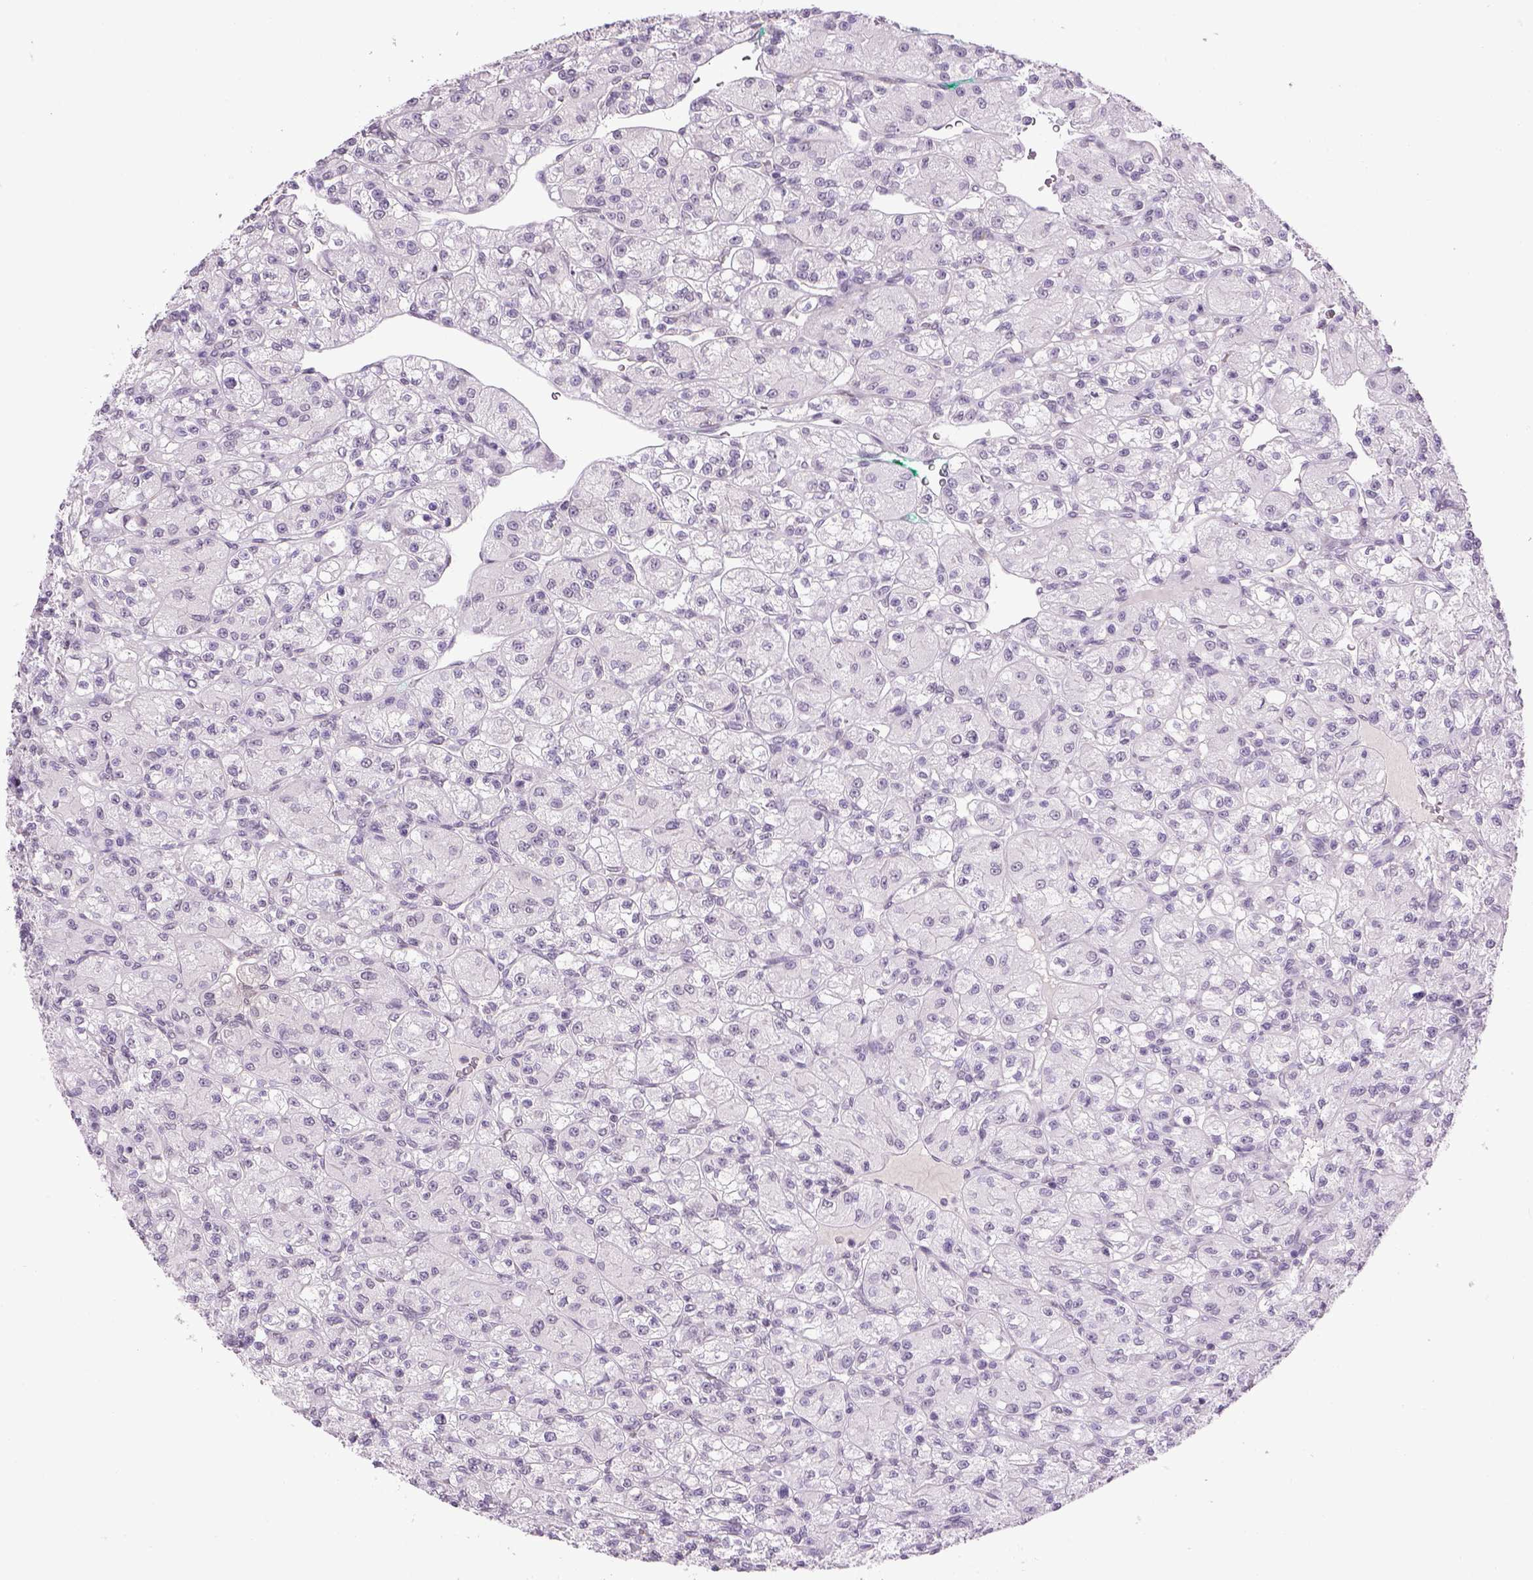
{"staining": {"intensity": "negative", "quantity": "none", "location": "none"}, "tissue": "renal cancer", "cell_type": "Tumor cells", "image_type": "cancer", "snomed": [{"axis": "morphology", "description": "Adenocarcinoma, NOS"}, {"axis": "topography", "description": "Kidney"}], "caption": "This is a micrograph of IHC staining of adenocarcinoma (renal), which shows no positivity in tumor cells.", "gene": "PRRT1", "patient": {"sex": "female", "age": 70}}